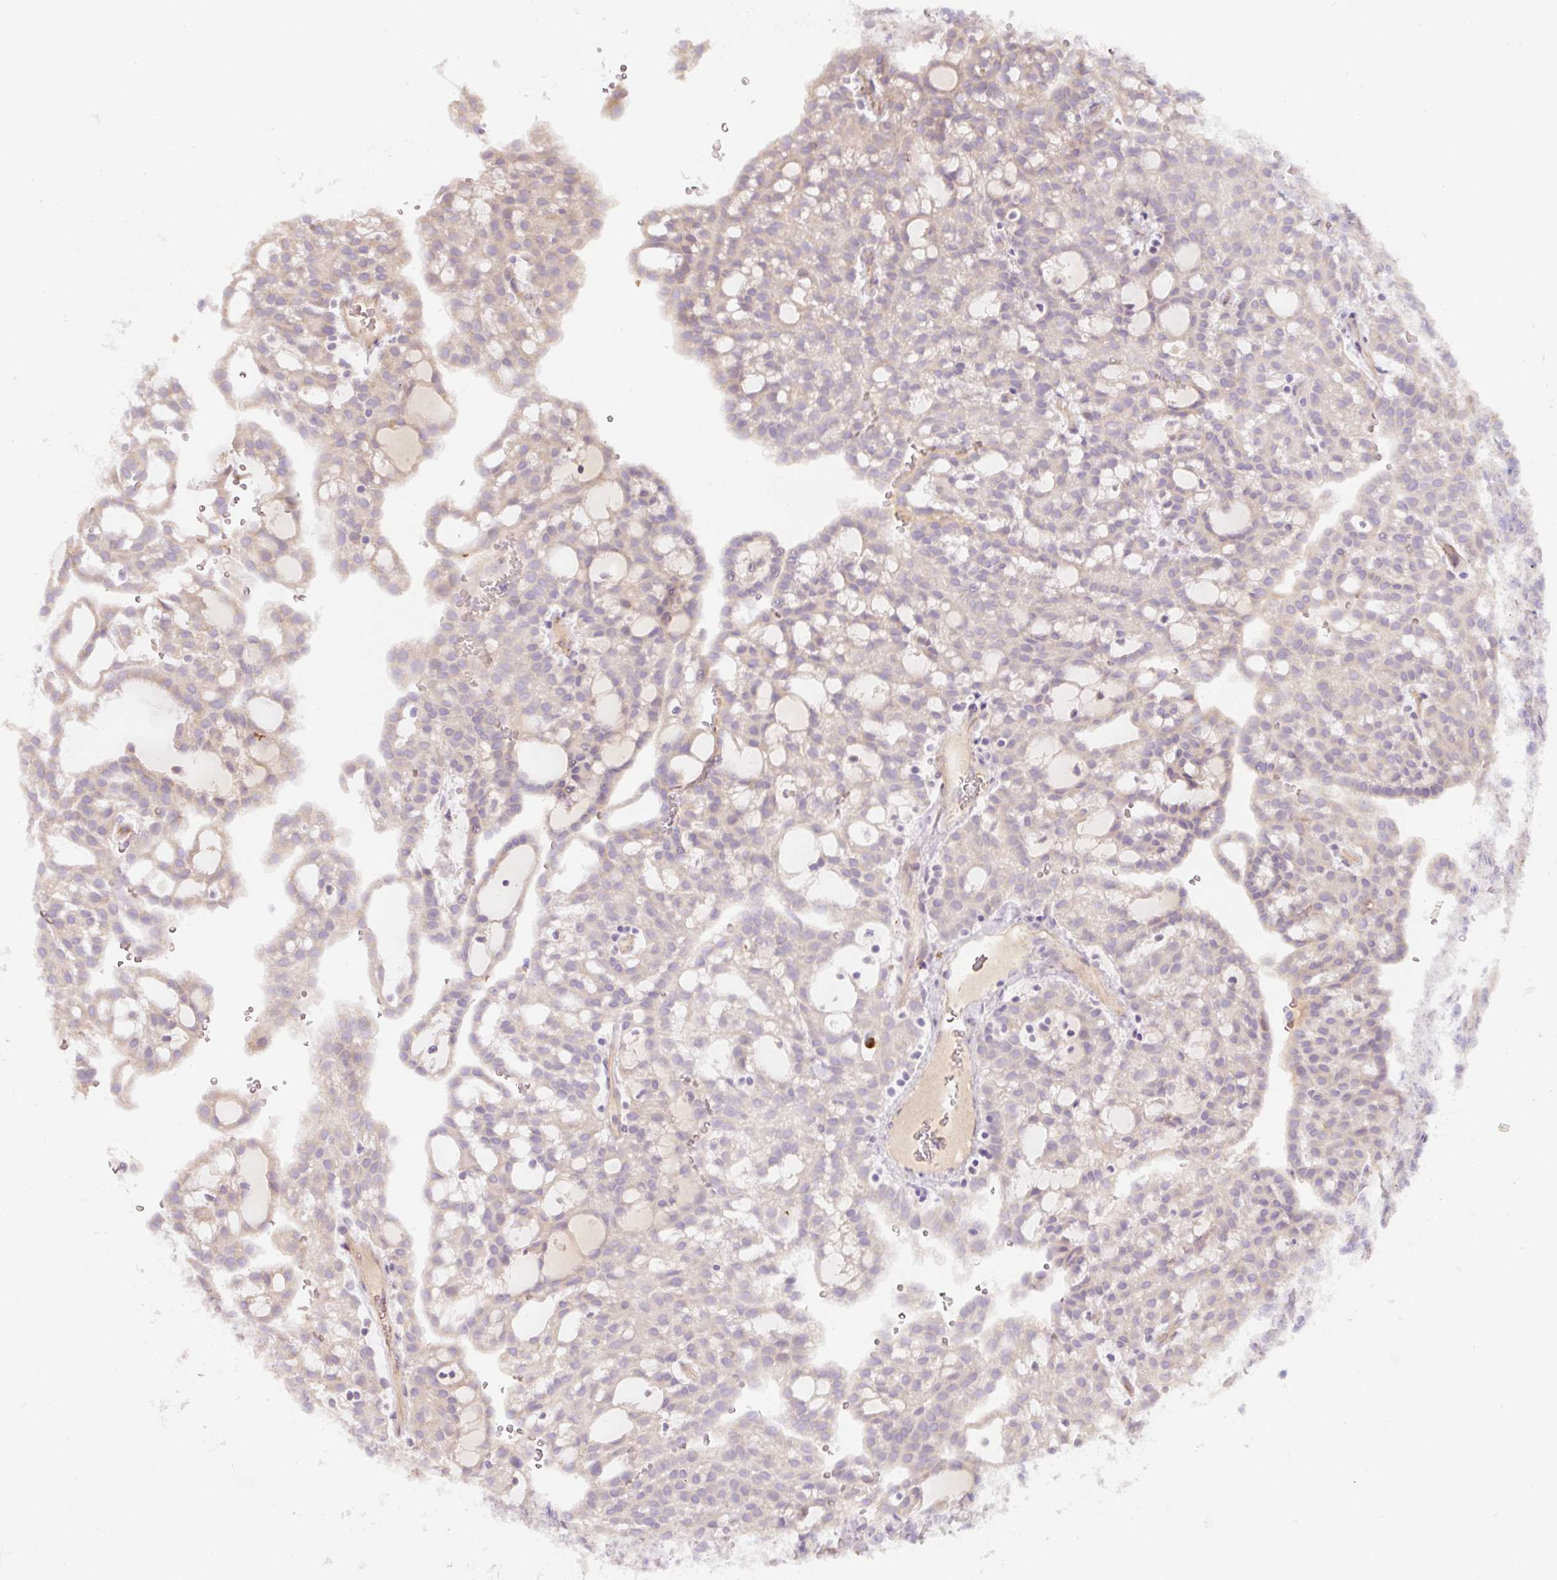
{"staining": {"intensity": "weak", "quantity": "<25%", "location": "cytoplasmic/membranous"}, "tissue": "renal cancer", "cell_type": "Tumor cells", "image_type": "cancer", "snomed": [{"axis": "morphology", "description": "Adenocarcinoma, NOS"}, {"axis": "topography", "description": "Kidney"}], "caption": "An immunohistochemistry (IHC) micrograph of renal cancer (adenocarcinoma) is shown. There is no staining in tumor cells of renal cancer (adenocarcinoma). The staining was performed using DAB (3,3'-diaminobenzidine) to visualize the protein expression in brown, while the nuclei were stained in blue with hematoxylin (Magnification: 20x).", "gene": "NBPF11", "patient": {"sex": "male", "age": 63}}